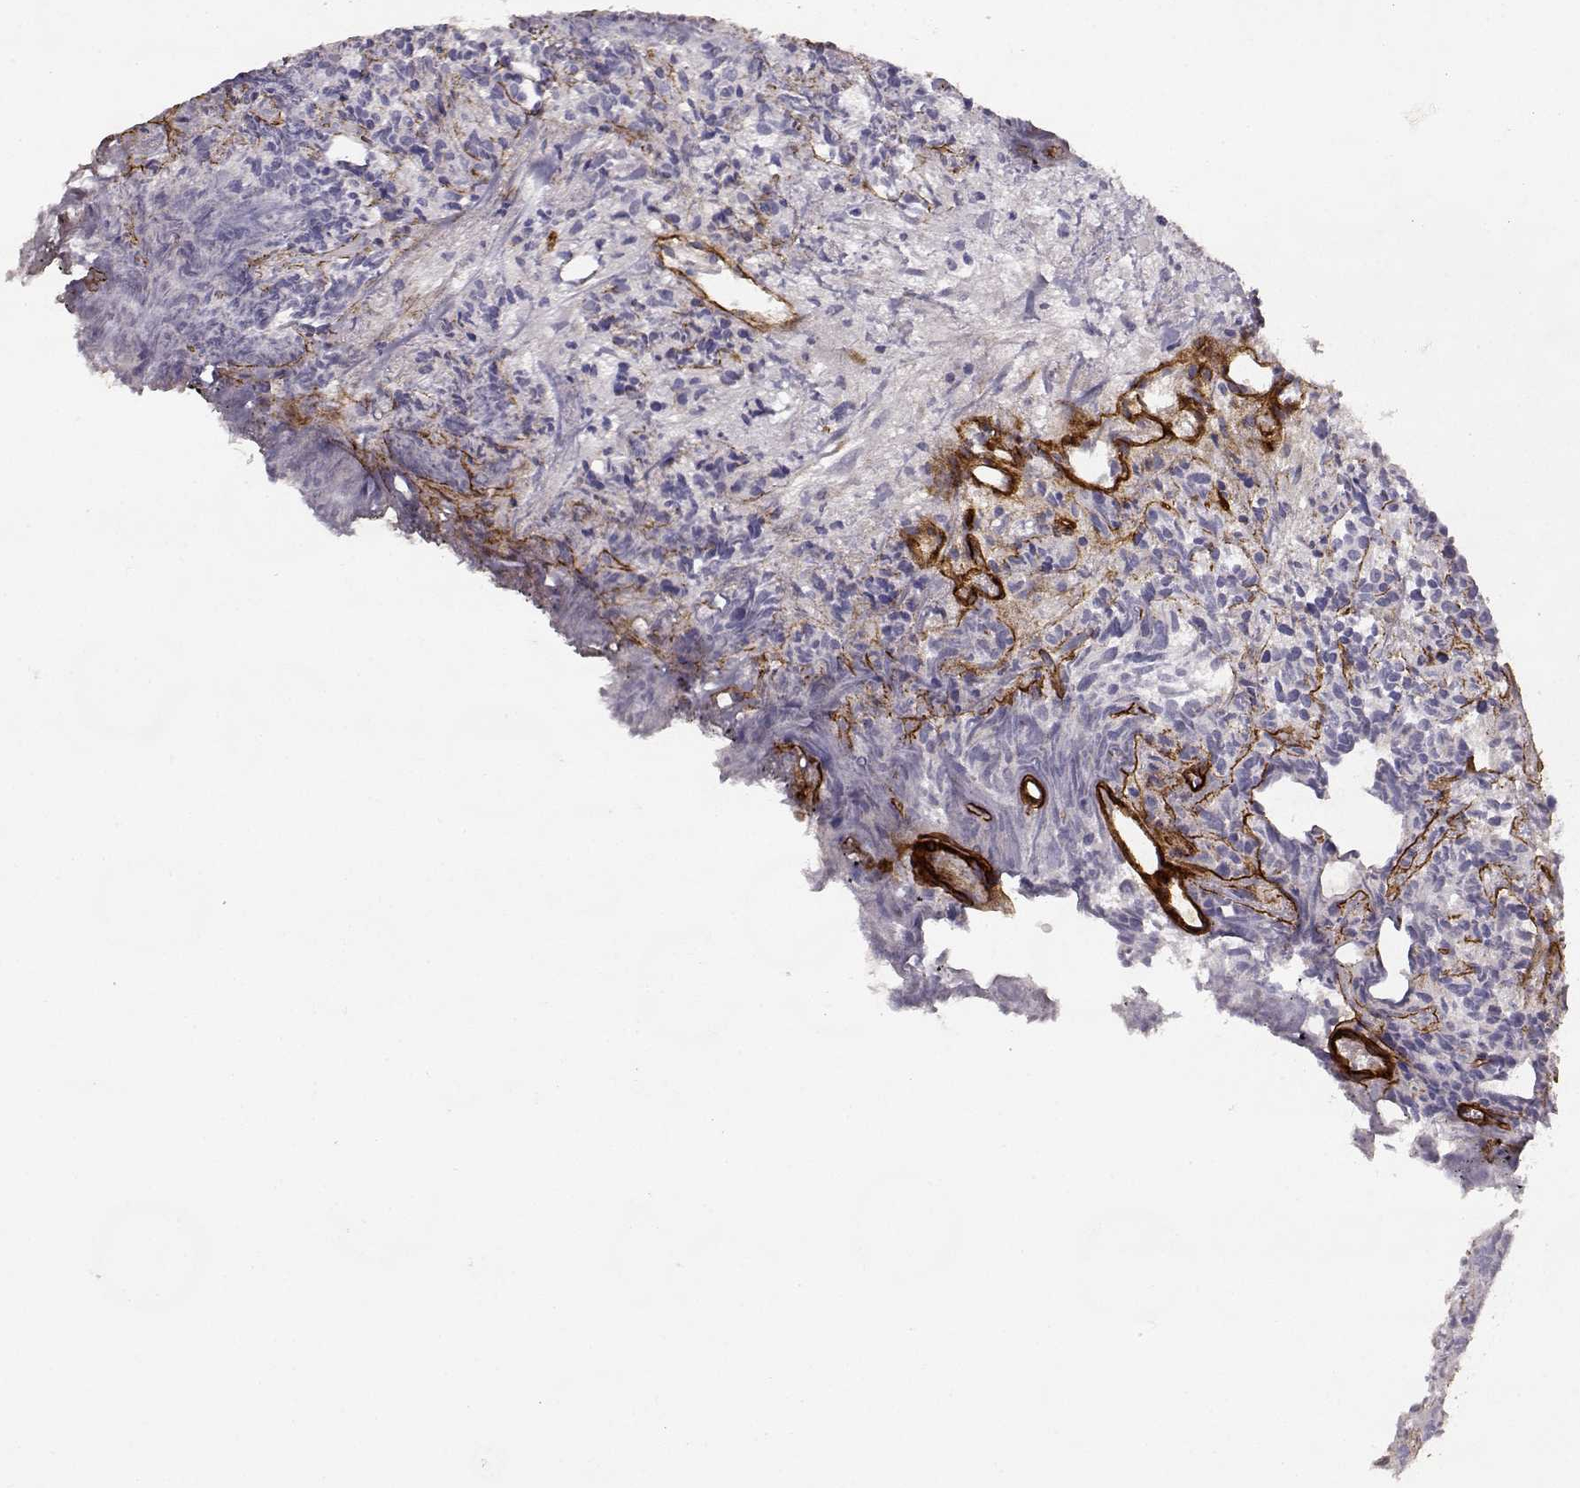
{"staining": {"intensity": "negative", "quantity": "none", "location": "none"}, "tissue": "prostate cancer", "cell_type": "Tumor cells", "image_type": "cancer", "snomed": [{"axis": "morphology", "description": "Adenocarcinoma, High grade"}, {"axis": "topography", "description": "Prostate"}], "caption": "Immunohistochemistry micrograph of human prostate adenocarcinoma (high-grade) stained for a protein (brown), which exhibits no positivity in tumor cells.", "gene": "LAMC1", "patient": {"sex": "male", "age": 58}}